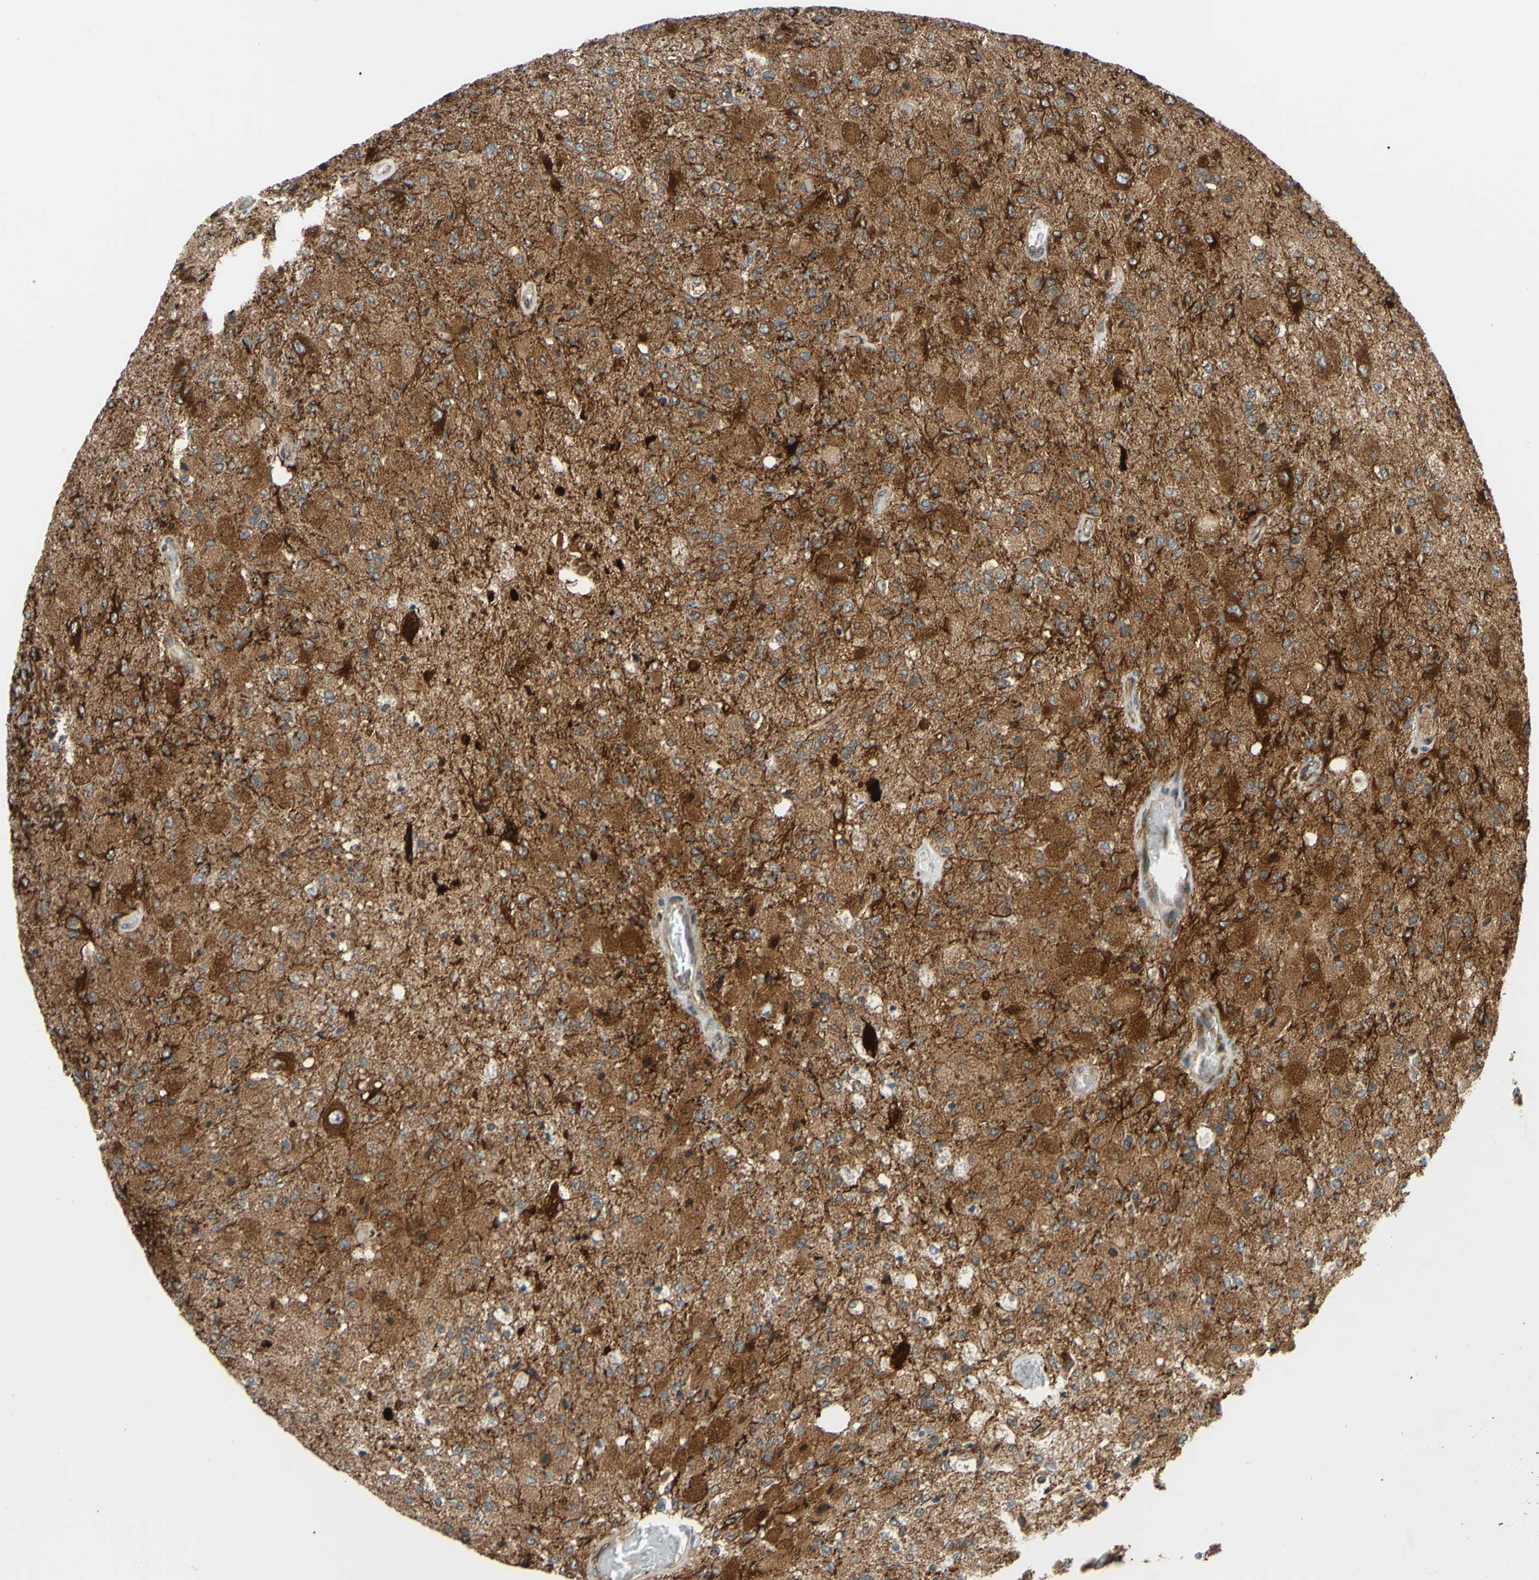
{"staining": {"intensity": "strong", "quantity": ">75%", "location": "cytoplasmic/membranous"}, "tissue": "glioma", "cell_type": "Tumor cells", "image_type": "cancer", "snomed": [{"axis": "morphology", "description": "Normal tissue, NOS"}, {"axis": "morphology", "description": "Glioma, malignant, High grade"}, {"axis": "topography", "description": "Cerebral cortex"}], "caption": "Glioma was stained to show a protein in brown. There is high levels of strong cytoplasmic/membranous staining in approximately >75% of tumor cells.", "gene": "PRAF2", "patient": {"sex": "male", "age": 77}}